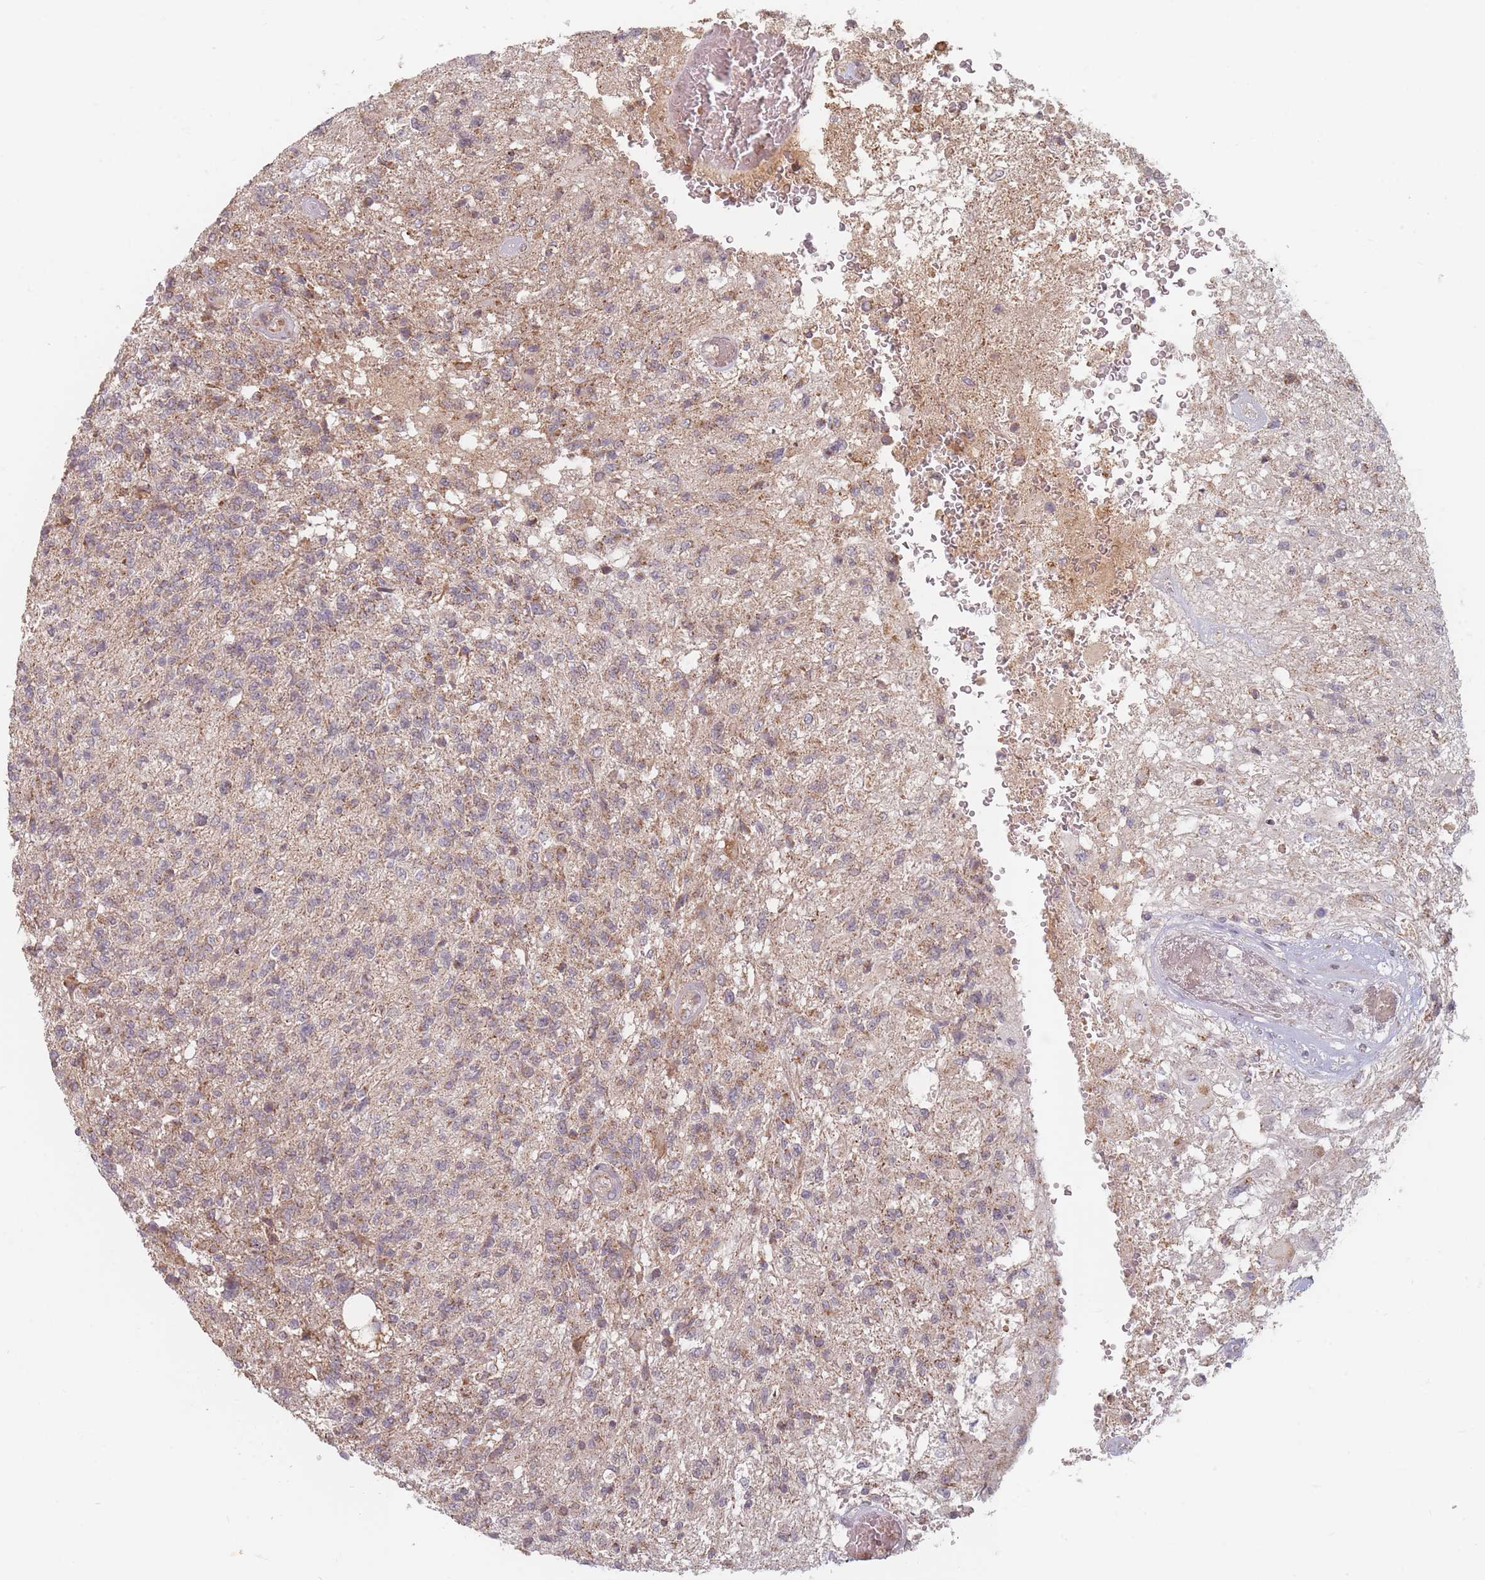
{"staining": {"intensity": "weak", "quantity": "<25%", "location": "cytoplasmic/membranous"}, "tissue": "glioma", "cell_type": "Tumor cells", "image_type": "cancer", "snomed": [{"axis": "morphology", "description": "Glioma, malignant, High grade"}, {"axis": "topography", "description": "Brain"}], "caption": "IHC image of malignant glioma (high-grade) stained for a protein (brown), which shows no expression in tumor cells. (Immunohistochemistry, brightfield microscopy, high magnification).", "gene": "OR2M4", "patient": {"sex": "male", "age": 56}}